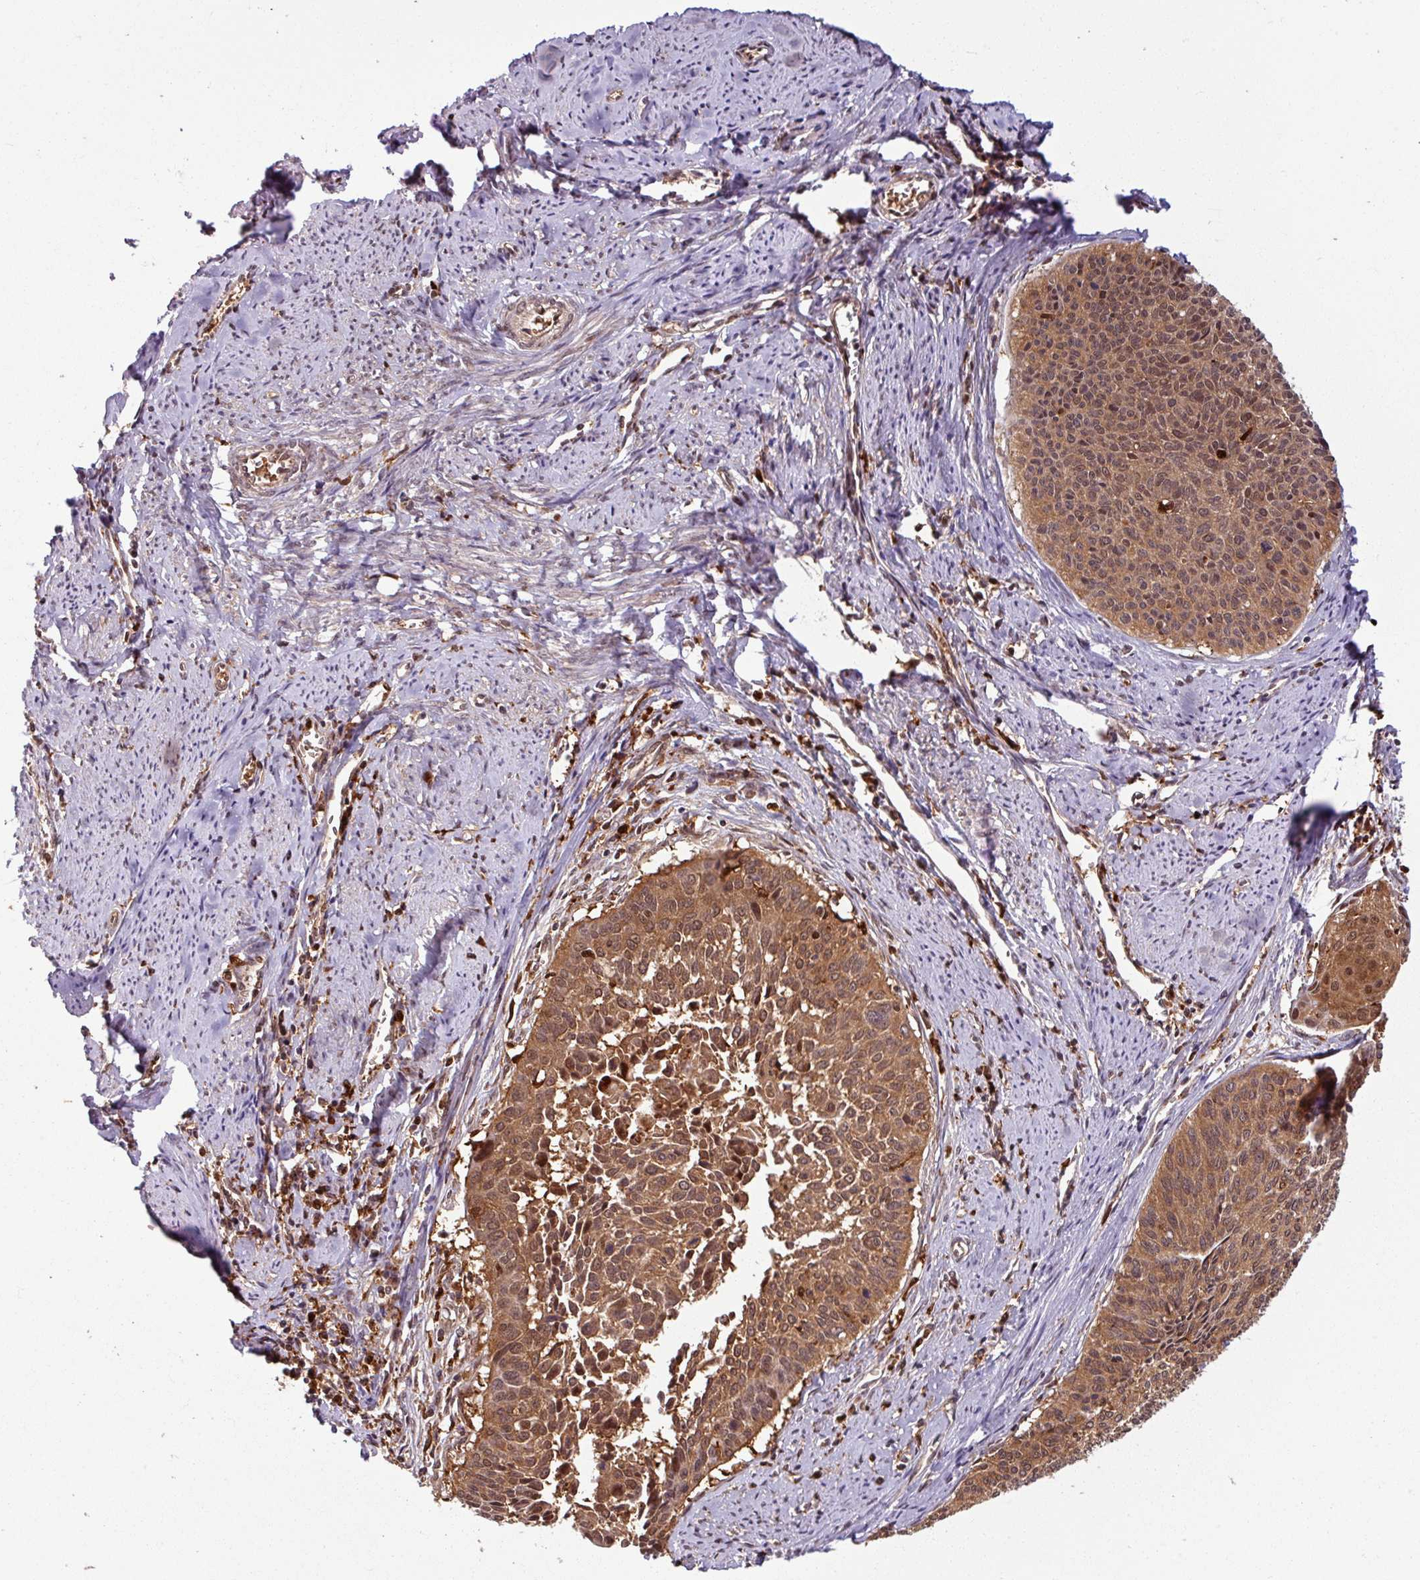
{"staining": {"intensity": "moderate", "quantity": ">75%", "location": "cytoplasmic/membranous,nuclear"}, "tissue": "cervical cancer", "cell_type": "Tumor cells", "image_type": "cancer", "snomed": [{"axis": "morphology", "description": "Squamous cell carcinoma, NOS"}, {"axis": "topography", "description": "Cervix"}], "caption": "Tumor cells exhibit medium levels of moderate cytoplasmic/membranous and nuclear positivity in about >75% of cells in human cervical cancer (squamous cell carcinoma).", "gene": "KCTD11", "patient": {"sex": "female", "age": 55}}